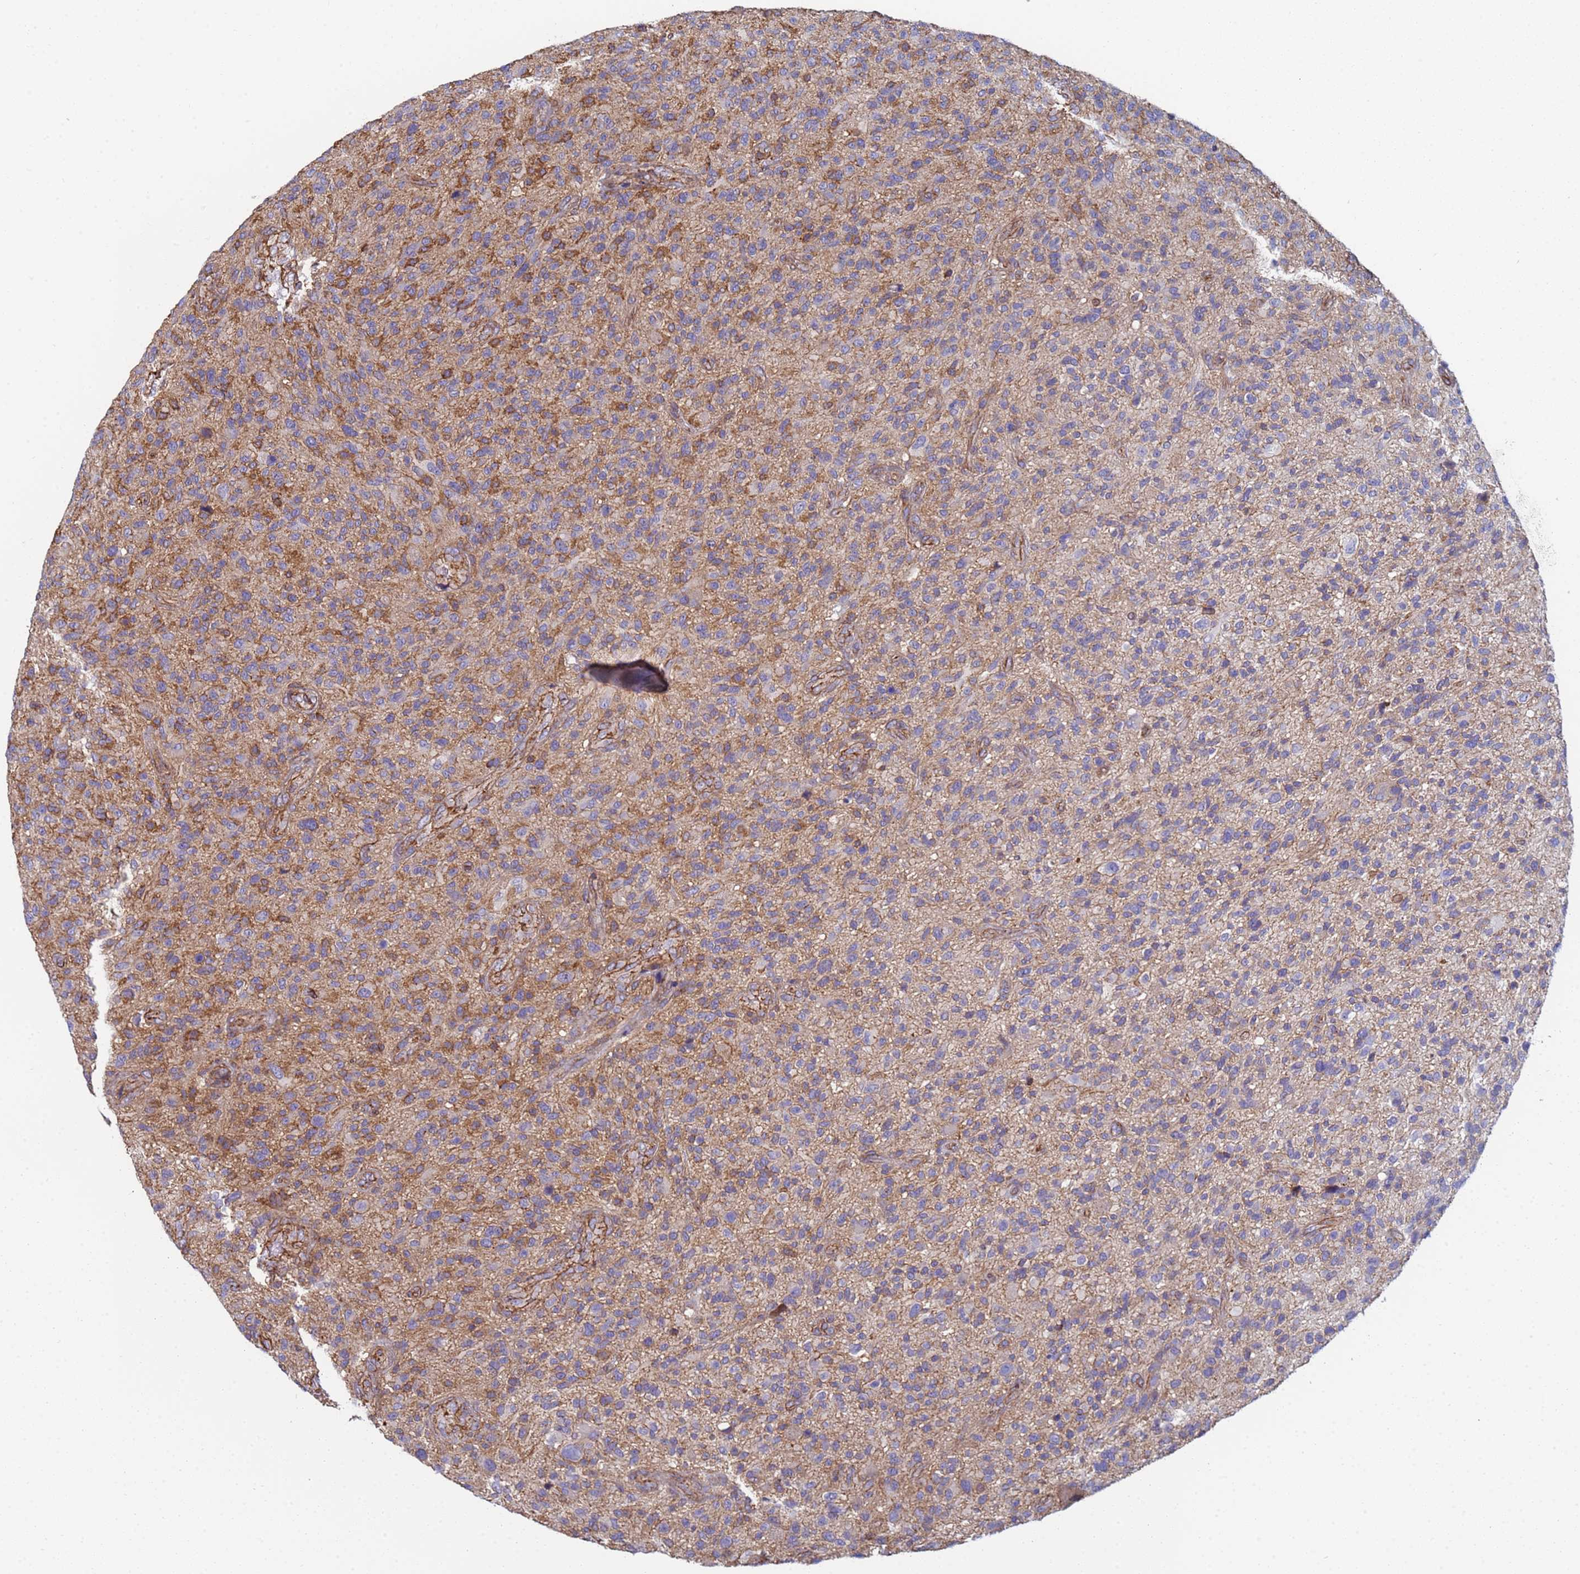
{"staining": {"intensity": "negative", "quantity": "none", "location": "none"}, "tissue": "glioma", "cell_type": "Tumor cells", "image_type": "cancer", "snomed": [{"axis": "morphology", "description": "Glioma, malignant, High grade"}, {"axis": "topography", "description": "Brain"}], "caption": "Protein analysis of glioma exhibits no significant positivity in tumor cells.", "gene": "ZNG1B", "patient": {"sex": "male", "age": 47}}